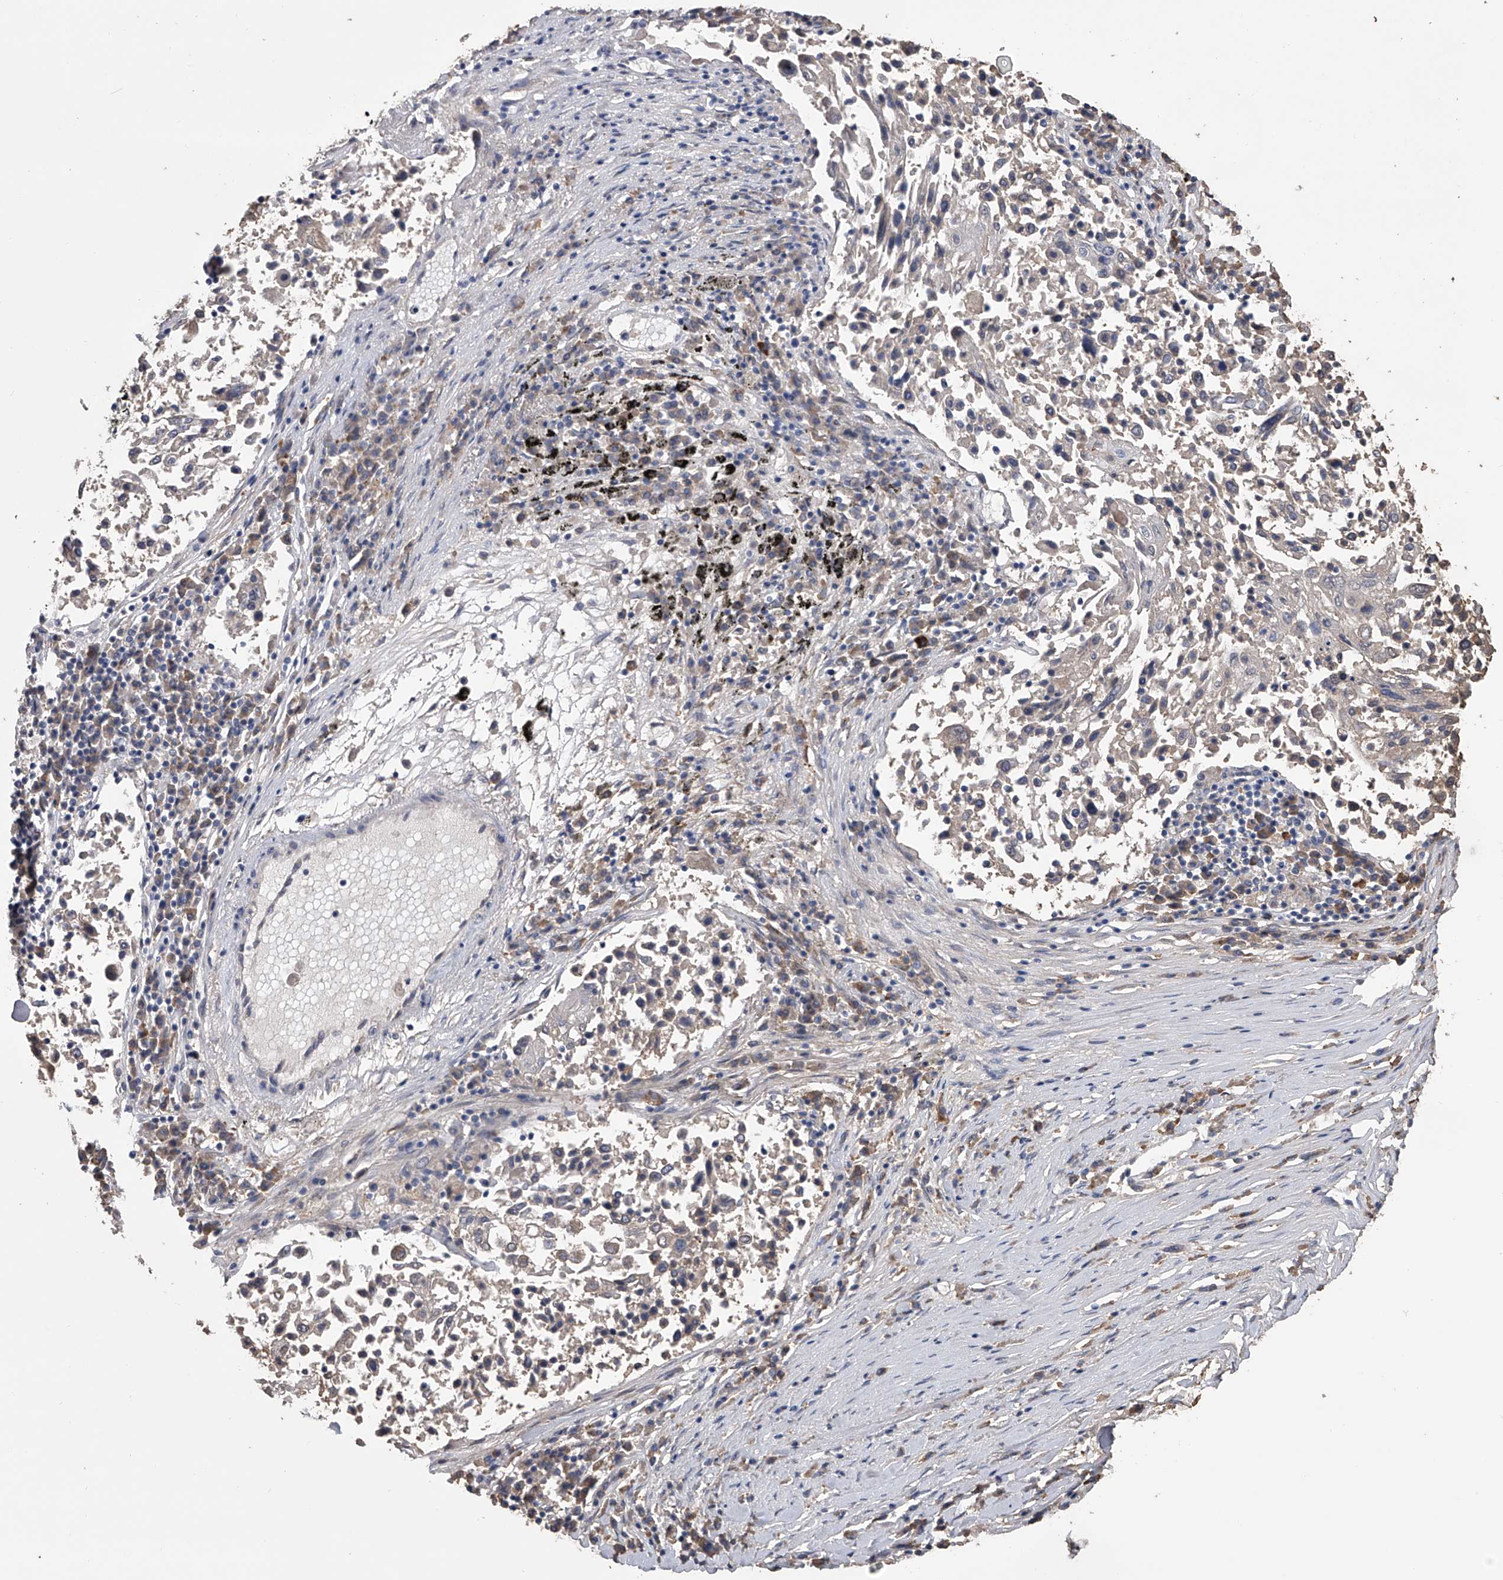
{"staining": {"intensity": "negative", "quantity": "none", "location": "none"}, "tissue": "lung cancer", "cell_type": "Tumor cells", "image_type": "cancer", "snomed": [{"axis": "morphology", "description": "Squamous cell carcinoma, NOS"}, {"axis": "topography", "description": "Lung"}], "caption": "Immunohistochemistry (IHC) histopathology image of neoplastic tissue: human lung cancer (squamous cell carcinoma) stained with DAB shows no significant protein expression in tumor cells.", "gene": "ZNF343", "patient": {"sex": "male", "age": 65}}